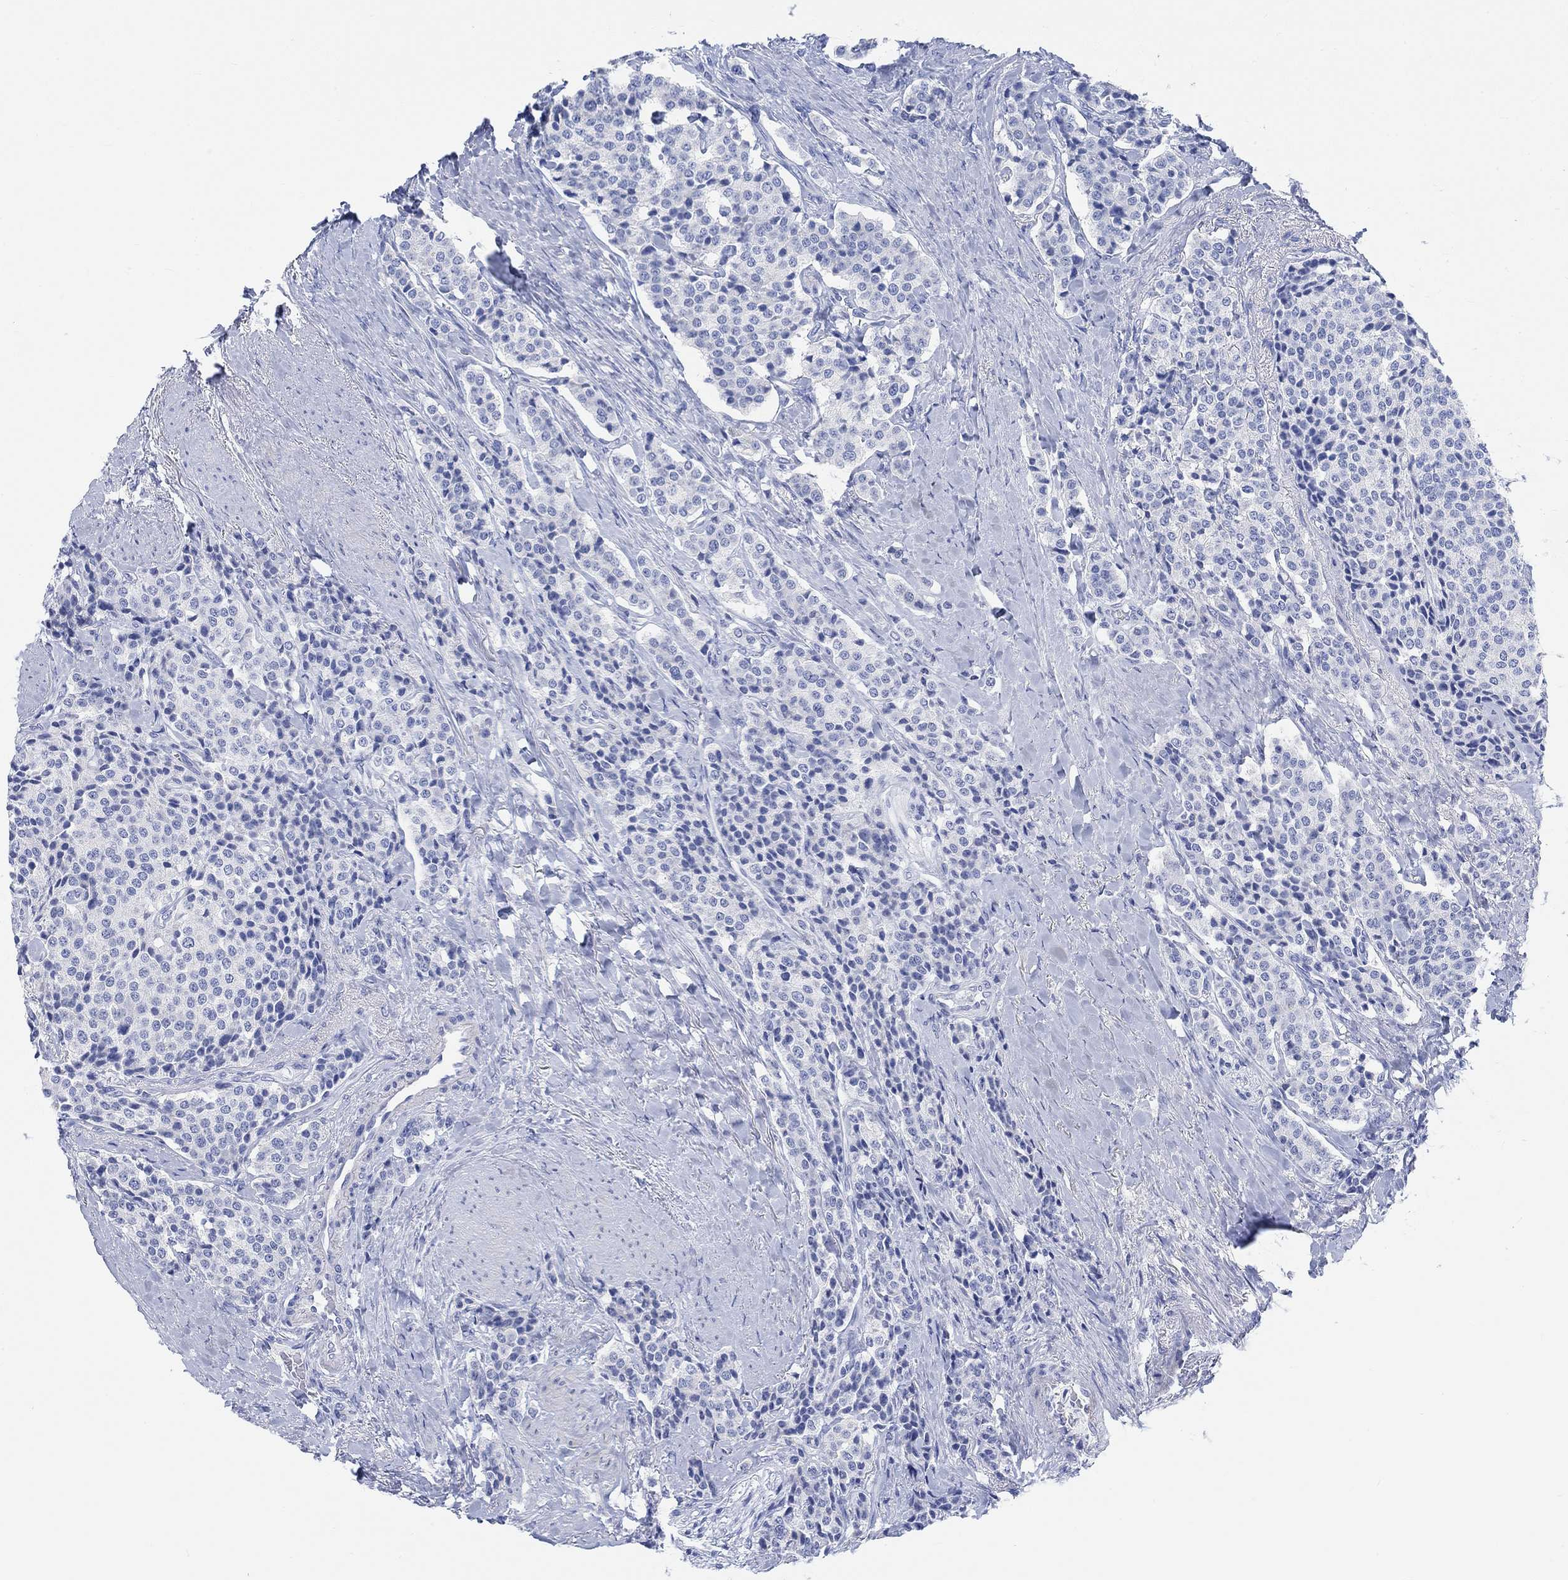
{"staining": {"intensity": "negative", "quantity": "none", "location": "none"}, "tissue": "carcinoid", "cell_type": "Tumor cells", "image_type": "cancer", "snomed": [{"axis": "morphology", "description": "Carcinoid, malignant, NOS"}, {"axis": "topography", "description": "Small intestine"}], "caption": "The histopathology image exhibits no staining of tumor cells in carcinoid.", "gene": "XIRP2", "patient": {"sex": "female", "age": 58}}